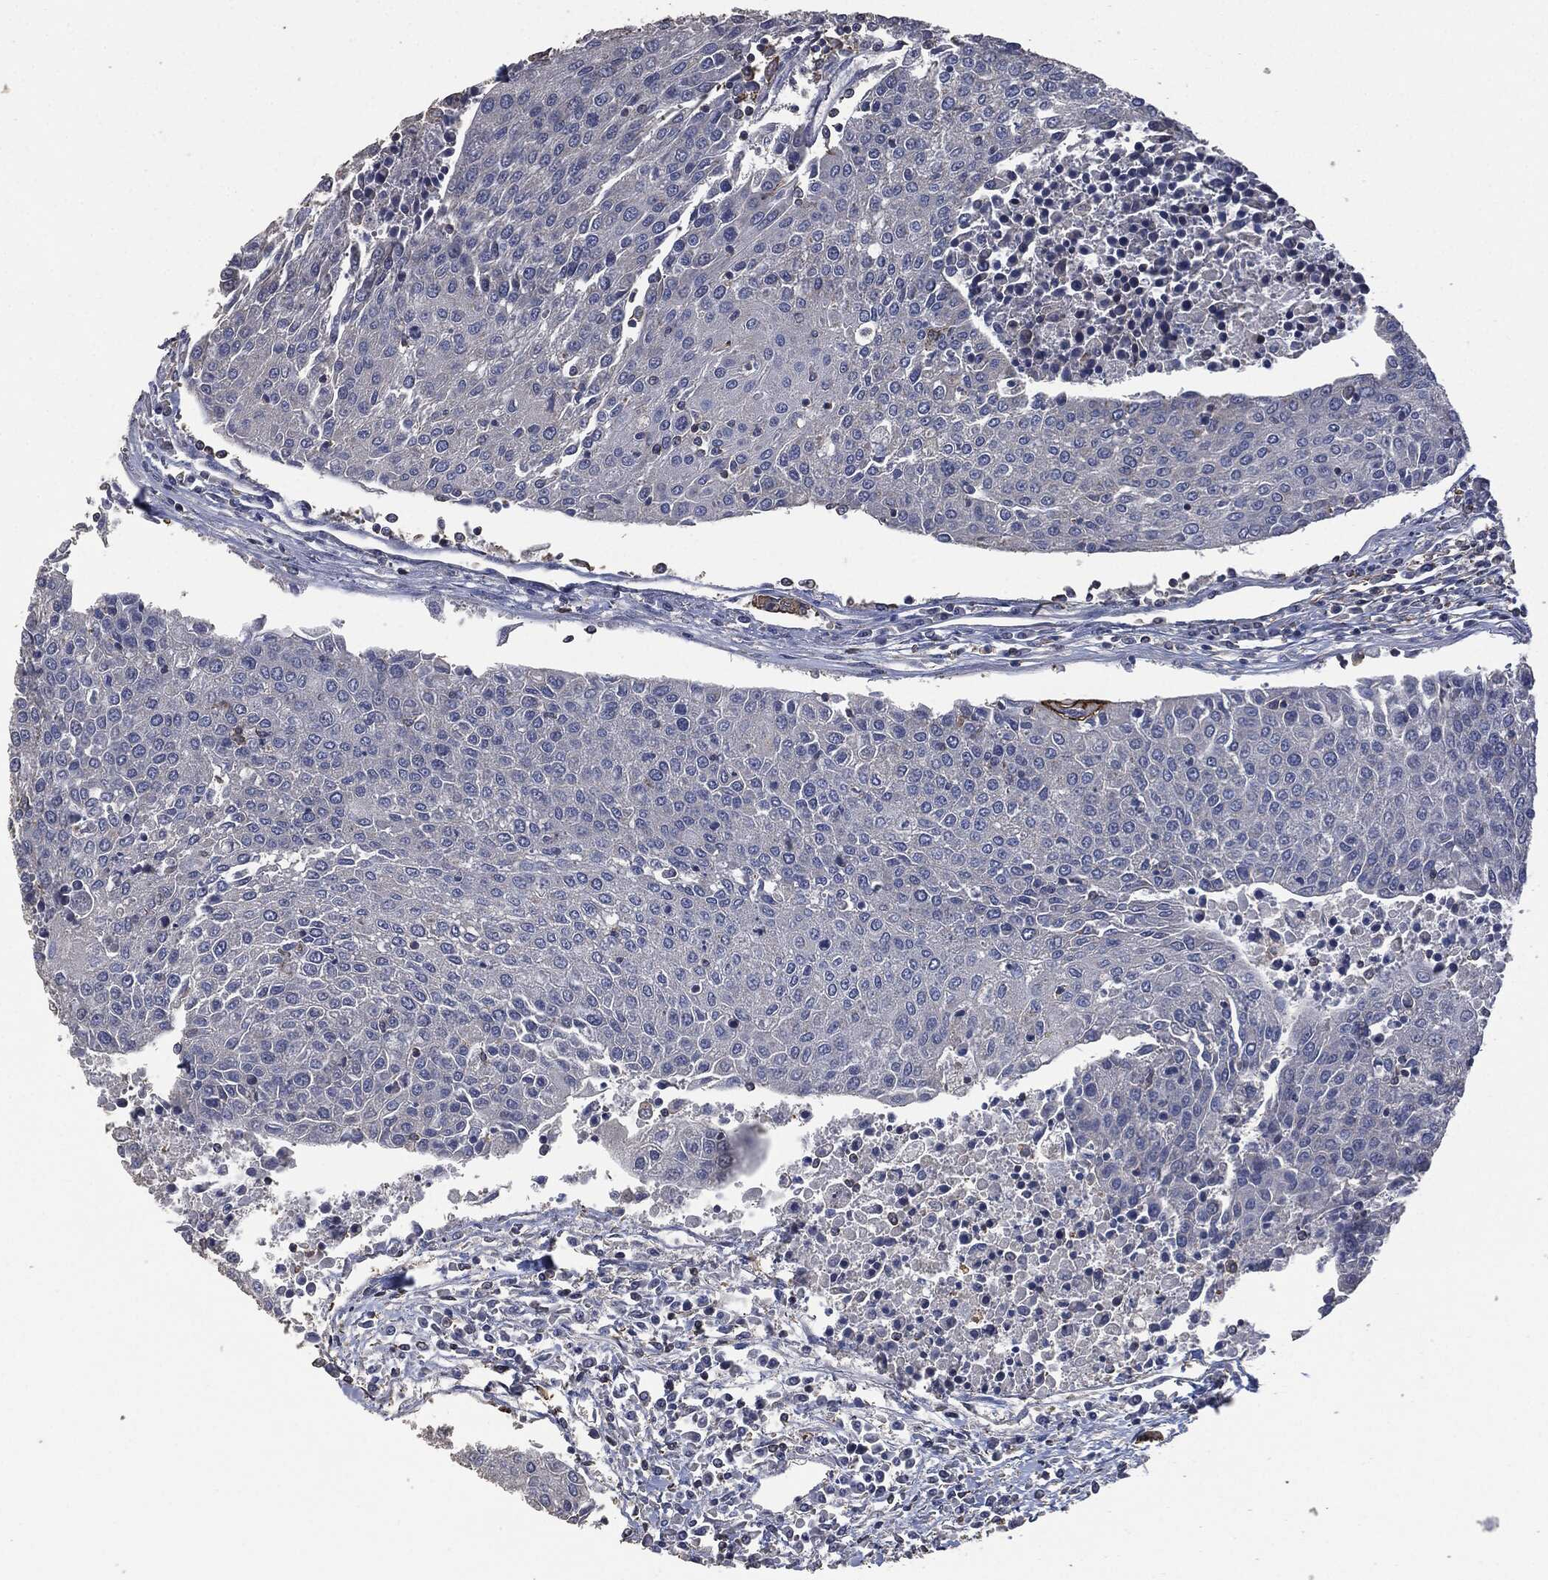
{"staining": {"intensity": "negative", "quantity": "none", "location": "none"}, "tissue": "urothelial cancer", "cell_type": "Tumor cells", "image_type": "cancer", "snomed": [{"axis": "morphology", "description": "Urothelial carcinoma, High grade"}, {"axis": "topography", "description": "Urinary bladder"}], "caption": "A high-resolution histopathology image shows immunohistochemistry (IHC) staining of urothelial cancer, which demonstrates no significant expression in tumor cells.", "gene": "MSLN", "patient": {"sex": "female", "age": 85}}